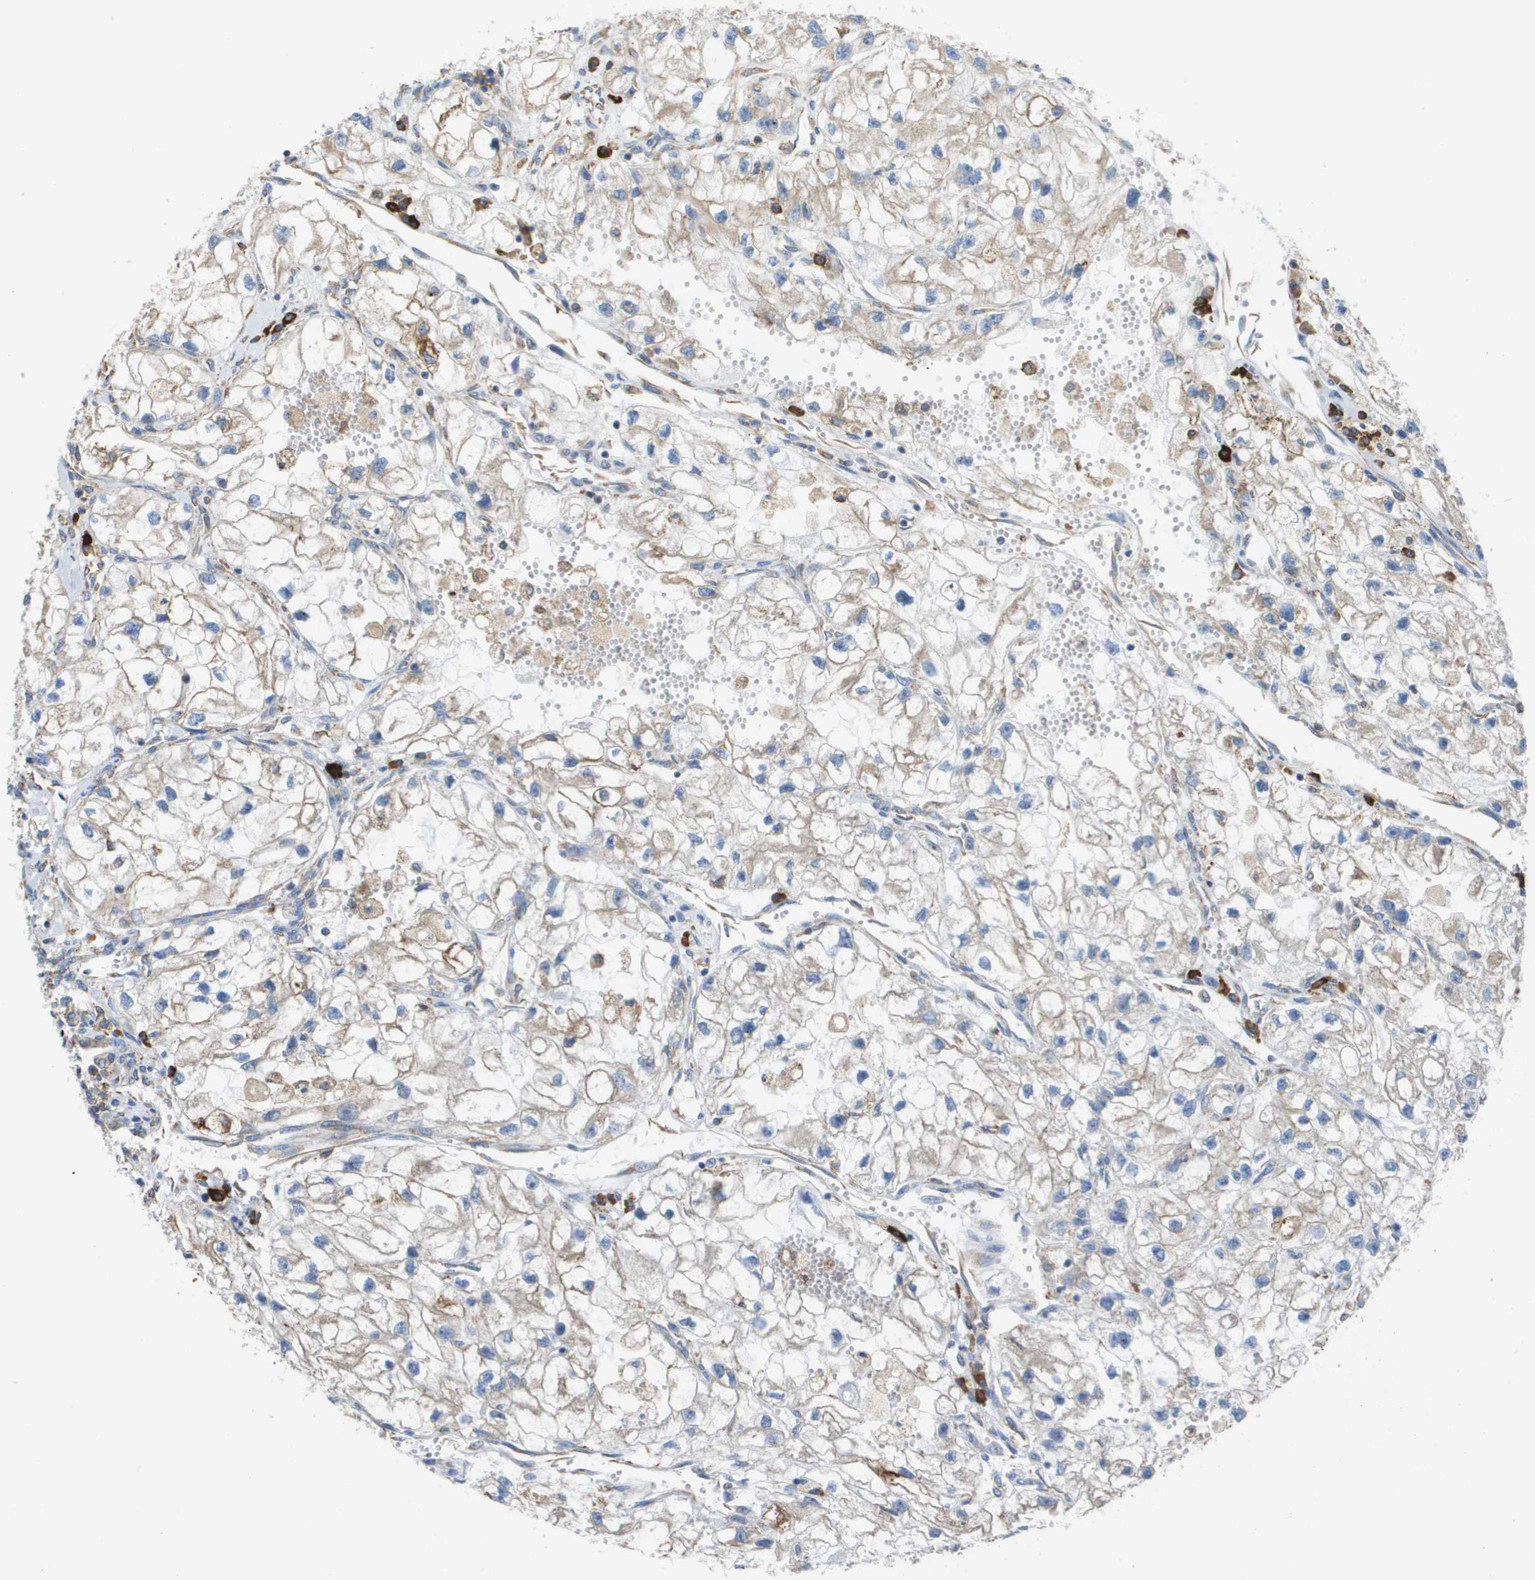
{"staining": {"intensity": "weak", "quantity": "<25%", "location": "cytoplasmic/membranous"}, "tissue": "renal cancer", "cell_type": "Tumor cells", "image_type": "cancer", "snomed": [{"axis": "morphology", "description": "Adenocarcinoma, NOS"}, {"axis": "topography", "description": "Kidney"}], "caption": "Immunohistochemistry (IHC) image of neoplastic tissue: human renal adenocarcinoma stained with DAB demonstrates no significant protein expression in tumor cells.", "gene": "SDR42E1", "patient": {"sex": "female", "age": 70}}